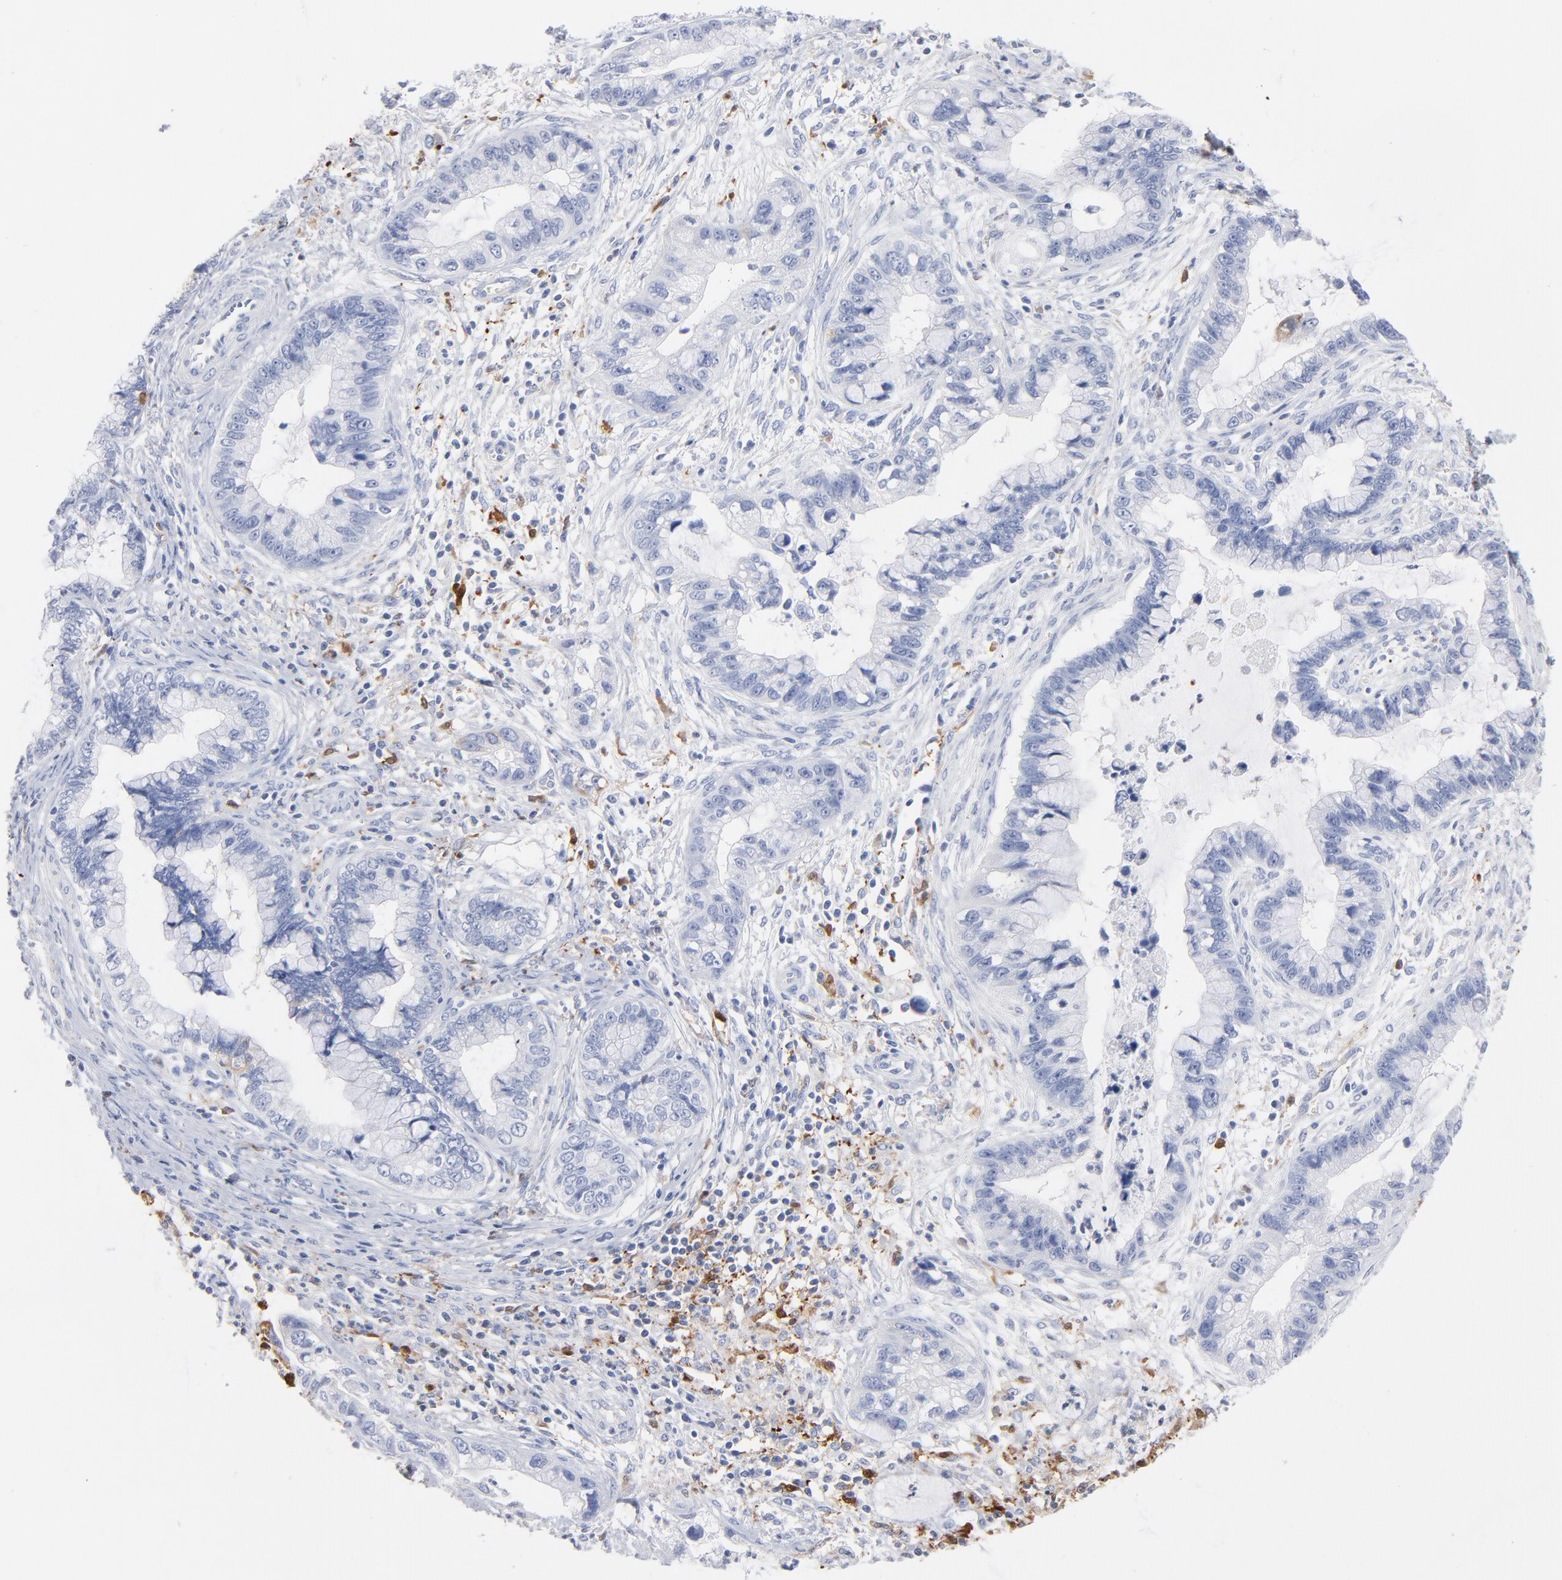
{"staining": {"intensity": "negative", "quantity": "none", "location": "none"}, "tissue": "cervical cancer", "cell_type": "Tumor cells", "image_type": "cancer", "snomed": [{"axis": "morphology", "description": "Adenocarcinoma, NOS"}, {"axis": "topography", "description": "Cervix"}], "caption": "Micrograph shows no significant protein positivity in tumor cells of adenocarcinoma (cervical).", "gene": "IFIT2", "patient": {"sex": "female", "age": 44}}